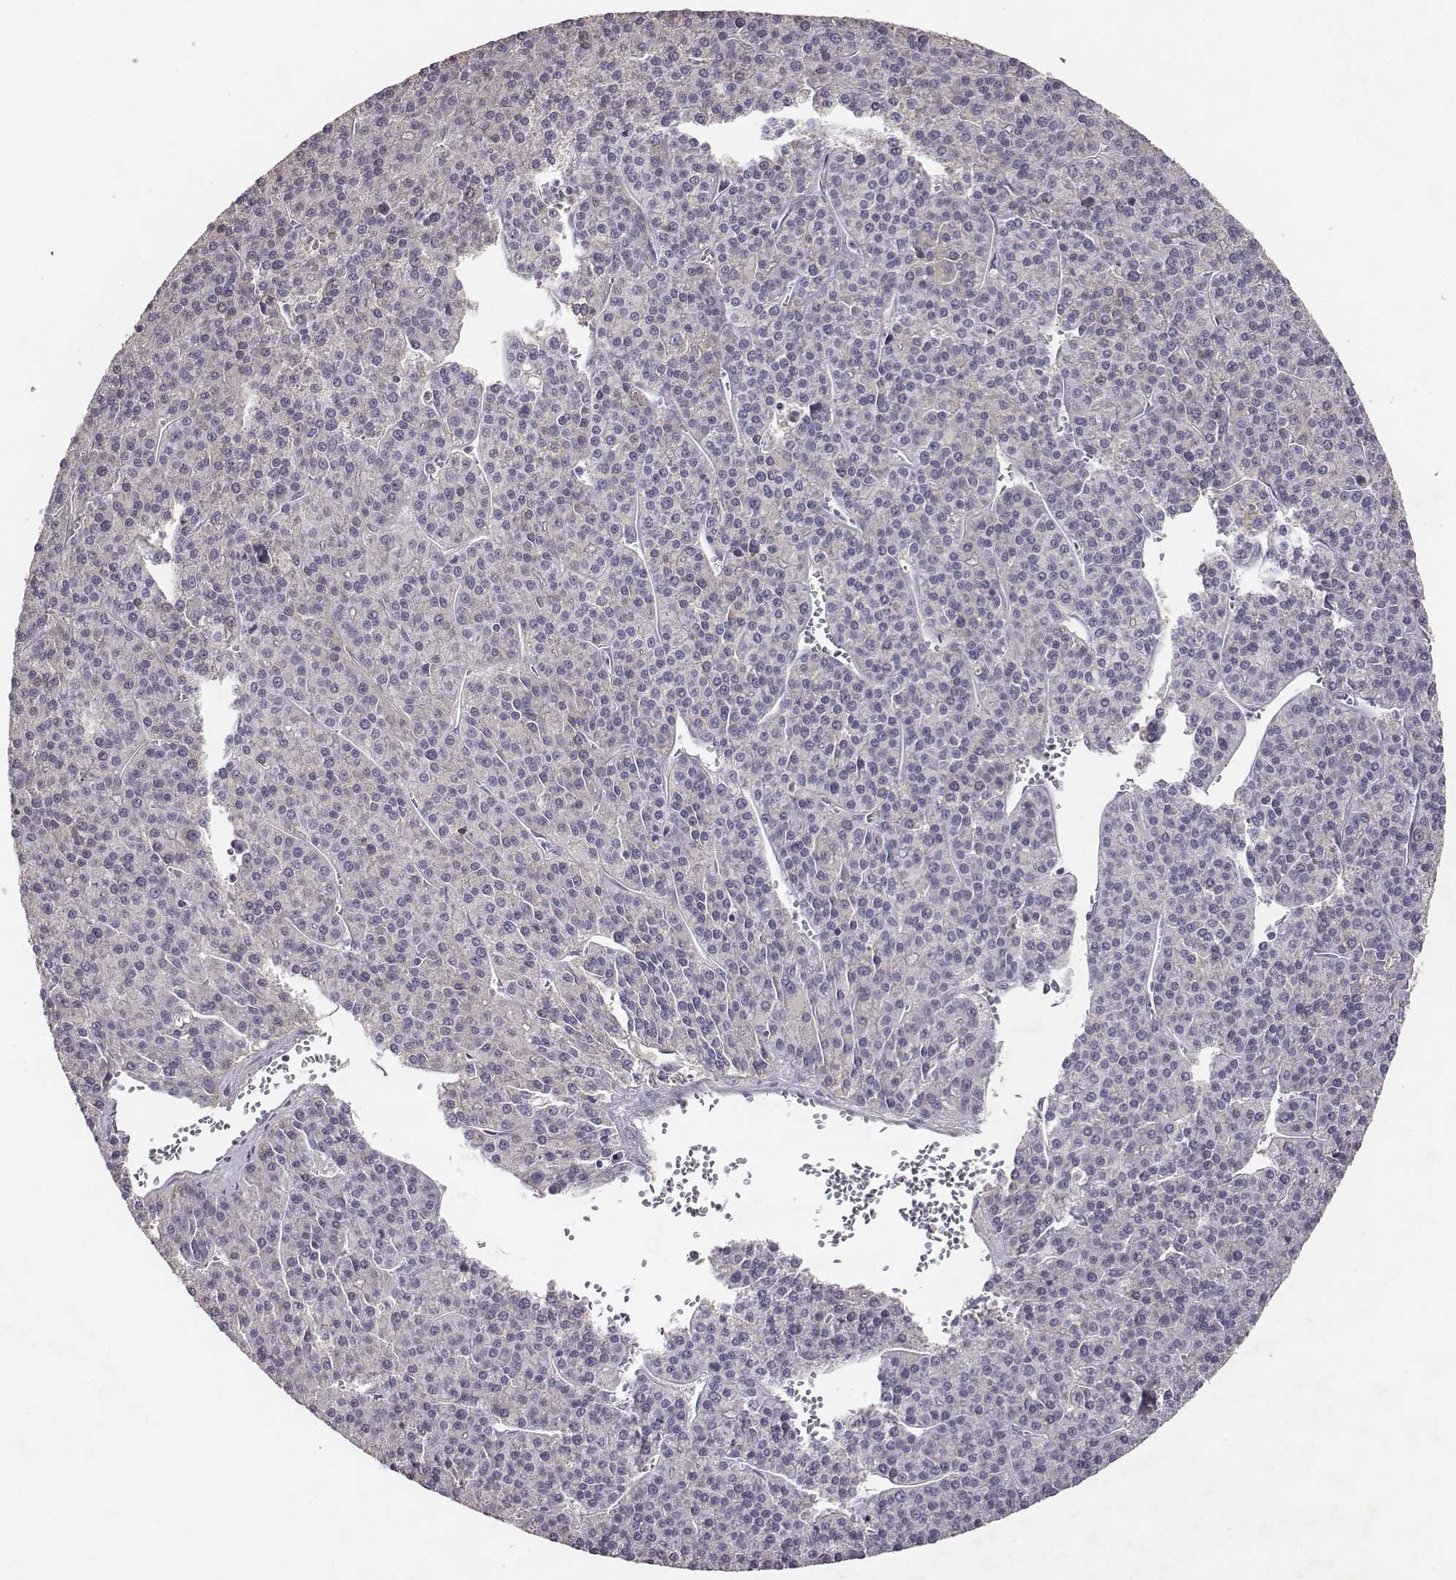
{"staining": {"intensity": "negative", "quantity": "none", "location": "none"}, "tissue": "liver cancer", "cell_type": "Tumor cells", "image_type": "cancer", "snomed": [{"axis": "morphology", "description": "Carcinoma, Hepatocellular, NOS"}, {"axis": "topography", "description": "Liver"}], "caption": "This is an IHC micrograph of hepatocellular carcinoma (liver). There is no positivity in tumor cells.", "gene": "SLC22A6", "patient": {"sex": "female", "age": 58}}